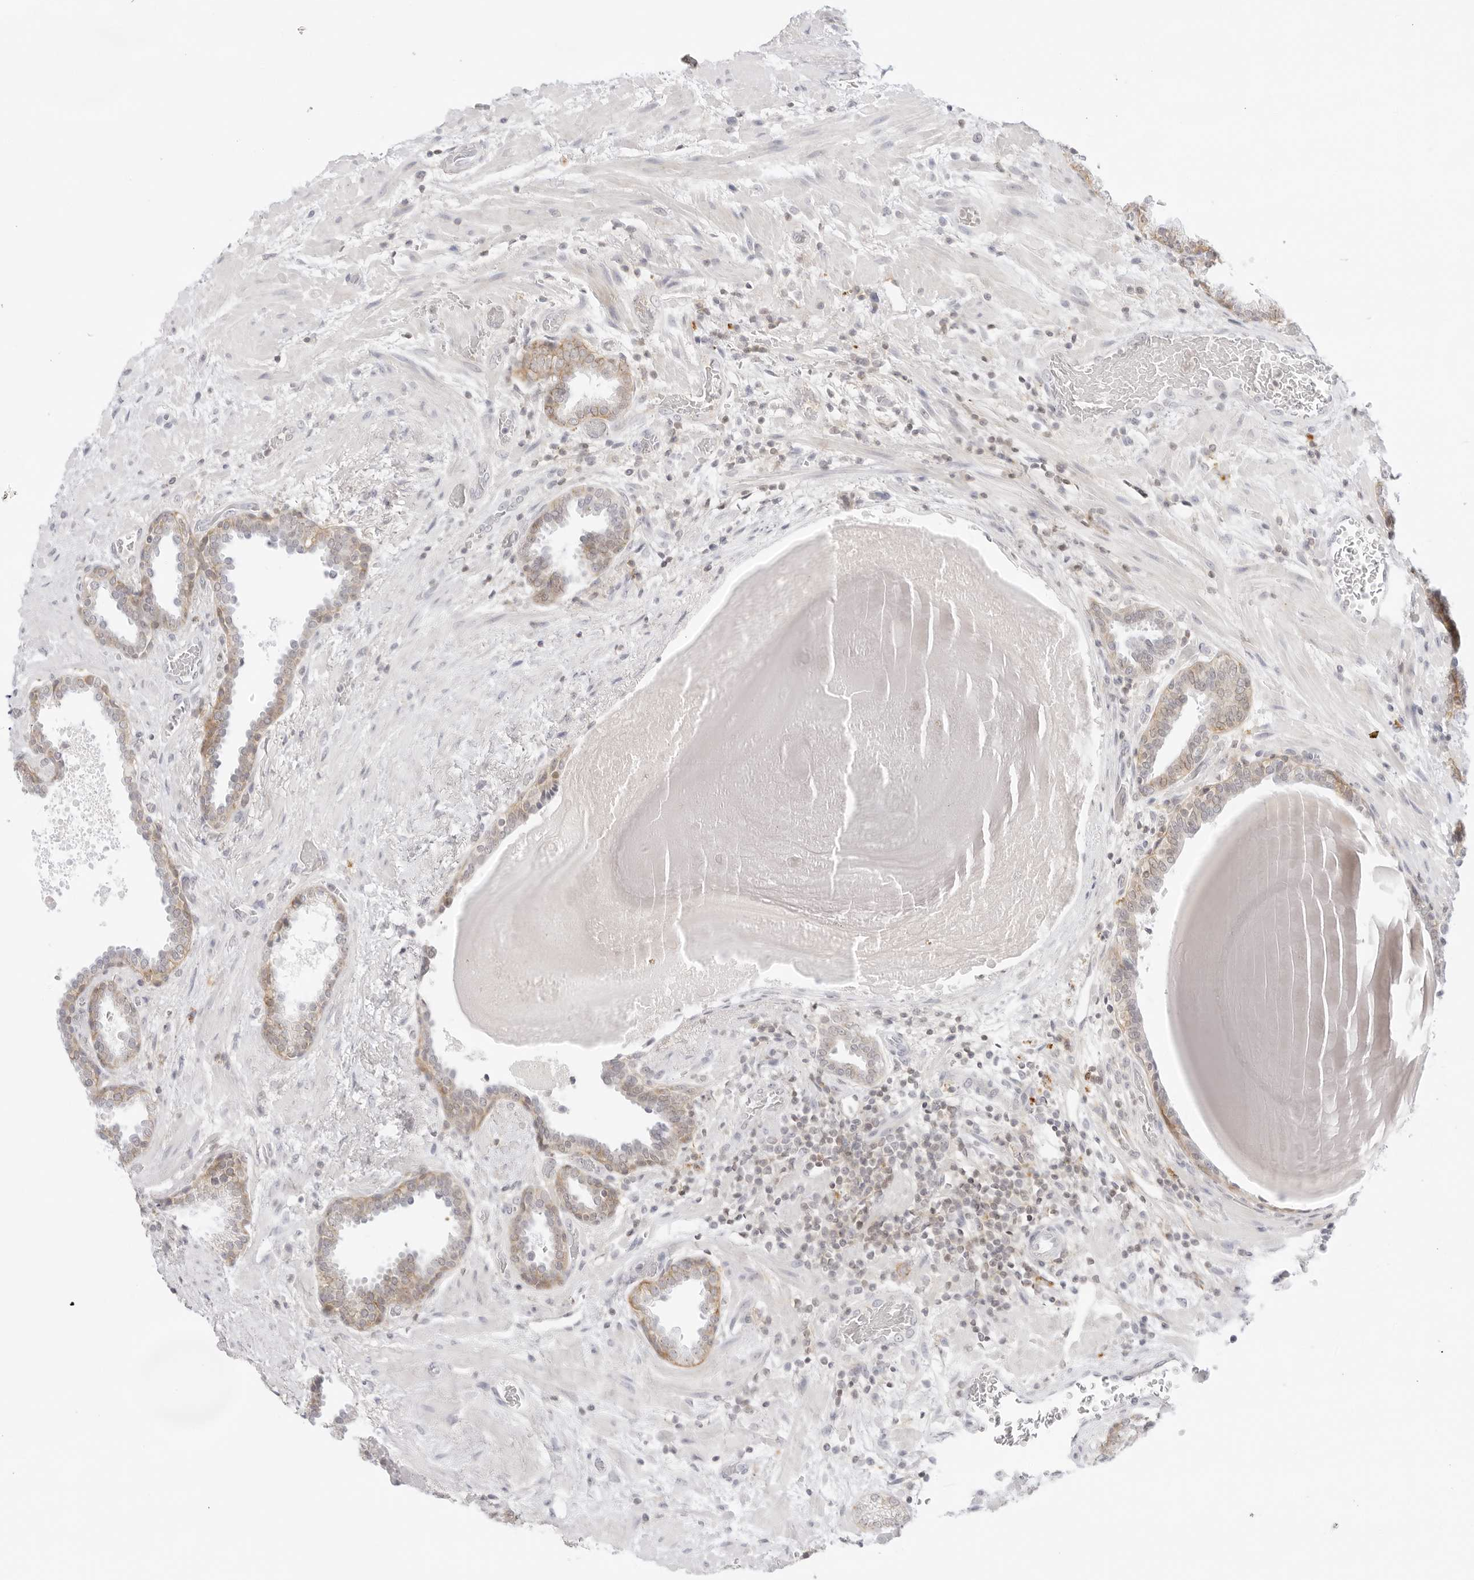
{"staining": {"intensity": "moderate", "quantity": "<25%", "location": "cytoplasmic/membranous"}, "tissue": "prostate", "cell_type": "Glandular cells", "image_type": "normal", "snomed": [{"axis": "morphology", "description": "Normal tissue, NOS"}, {"axis": "topography", "description": "Prostate"}], "caption": "DAB (3,3'-diaminobenzidine) immunohistochemical staining of unremarkable human prostate exhibits moderate cytoplasmic/membranous protein positivity in about <25% of glandular cells.", "gene": "TNFRSF14", "patient": {"sex": "male", "age": 48}}